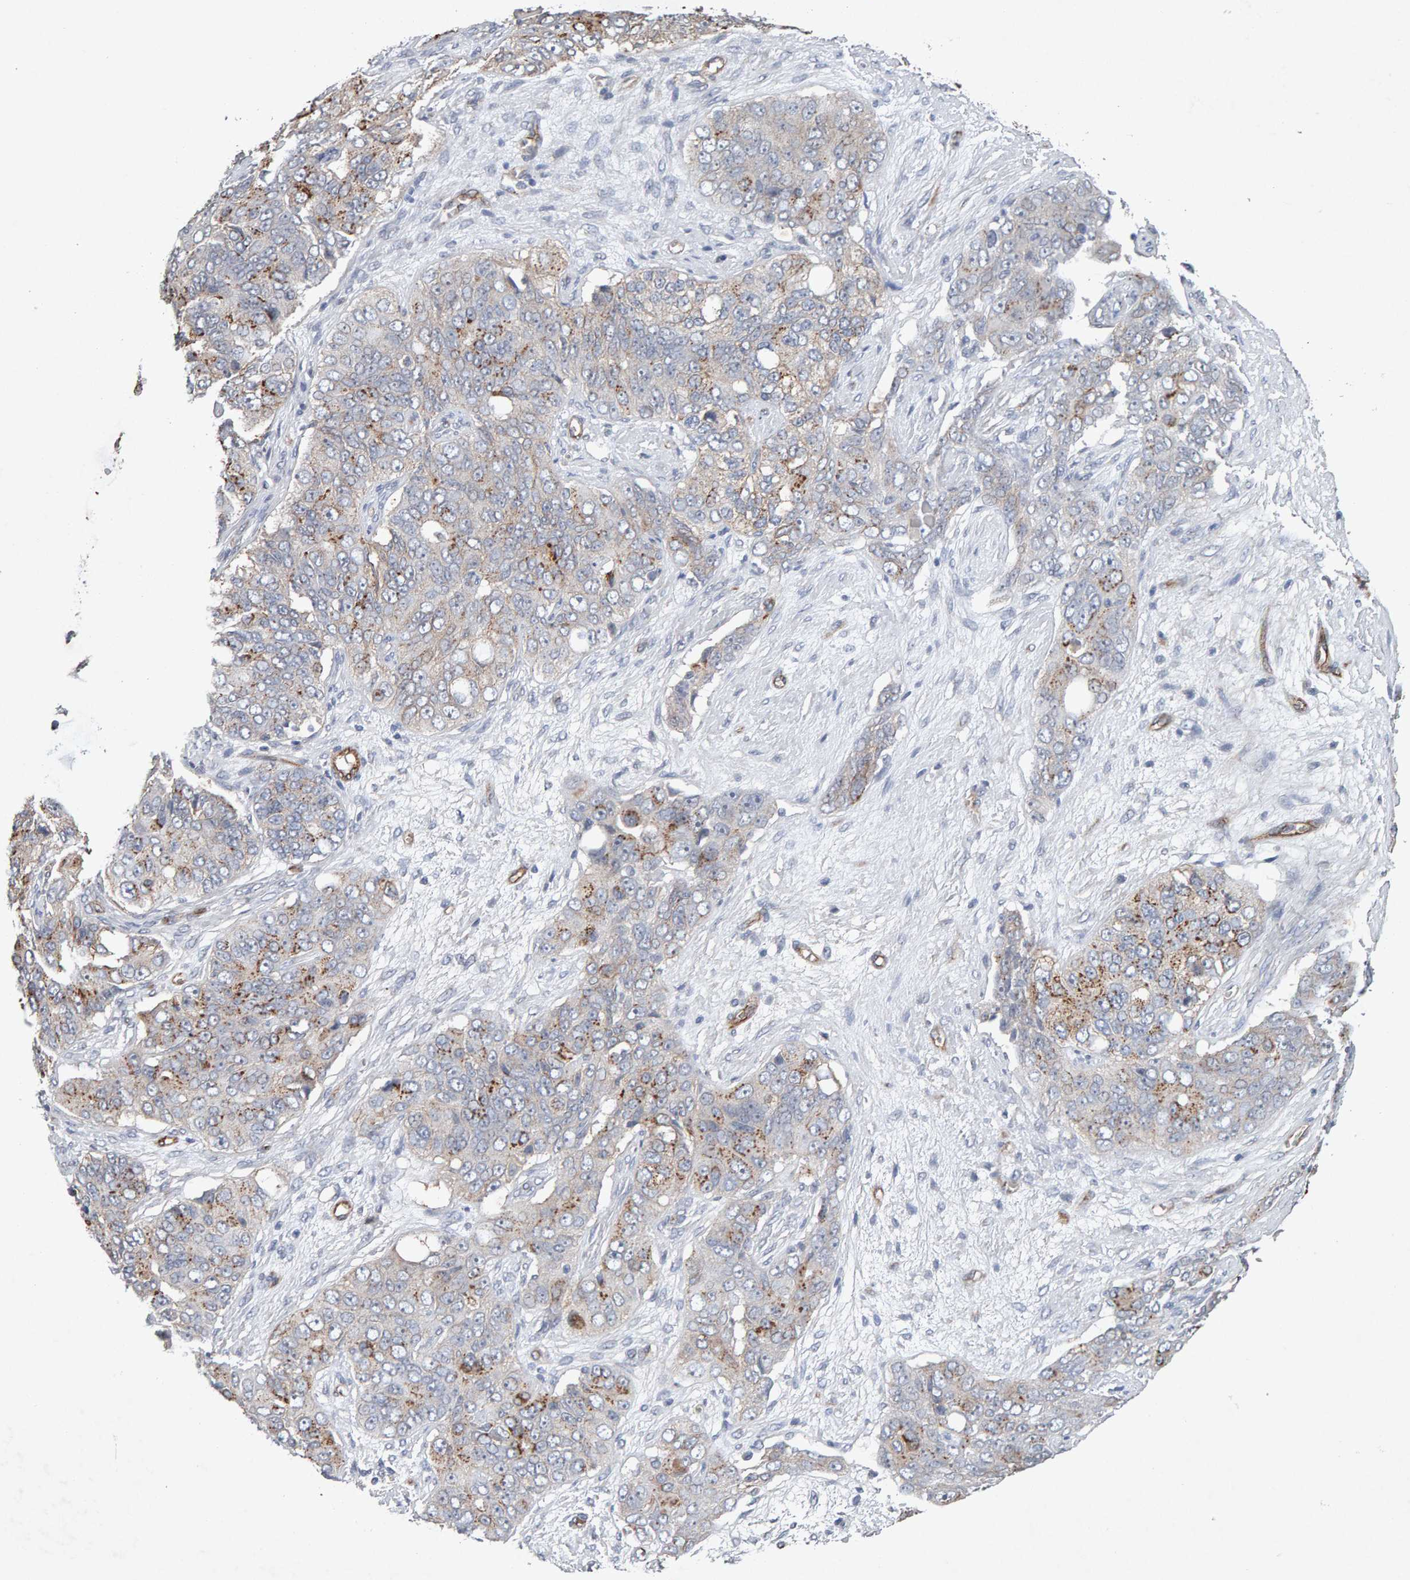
{"staining": {"intensity": "moderate", "quantity": "25%-75%", "location": "cytoplasmic/membranous"}, "tissue": "ovarian cancer", "cell_type": "Tumor cells", "image_type": "cancer", "snomed": [{"axis": "morphology", "description": "Carcinoma, endometroid"}, {"axis": "topography", "description": "Ovary"}], "caption": "A medium amount of moderate cytoplasmic/membranous positivity is identified in approximately 25%-75% of tumor cells in endometroid carcinoma (ovarian) tissue. The staining was performed using DAB, with brown indicating positive protein expression. Nuclei are stained blue with hematoxylin.", "gene": "PTPRM", "patient": {"sex": "female", "age": 51}}